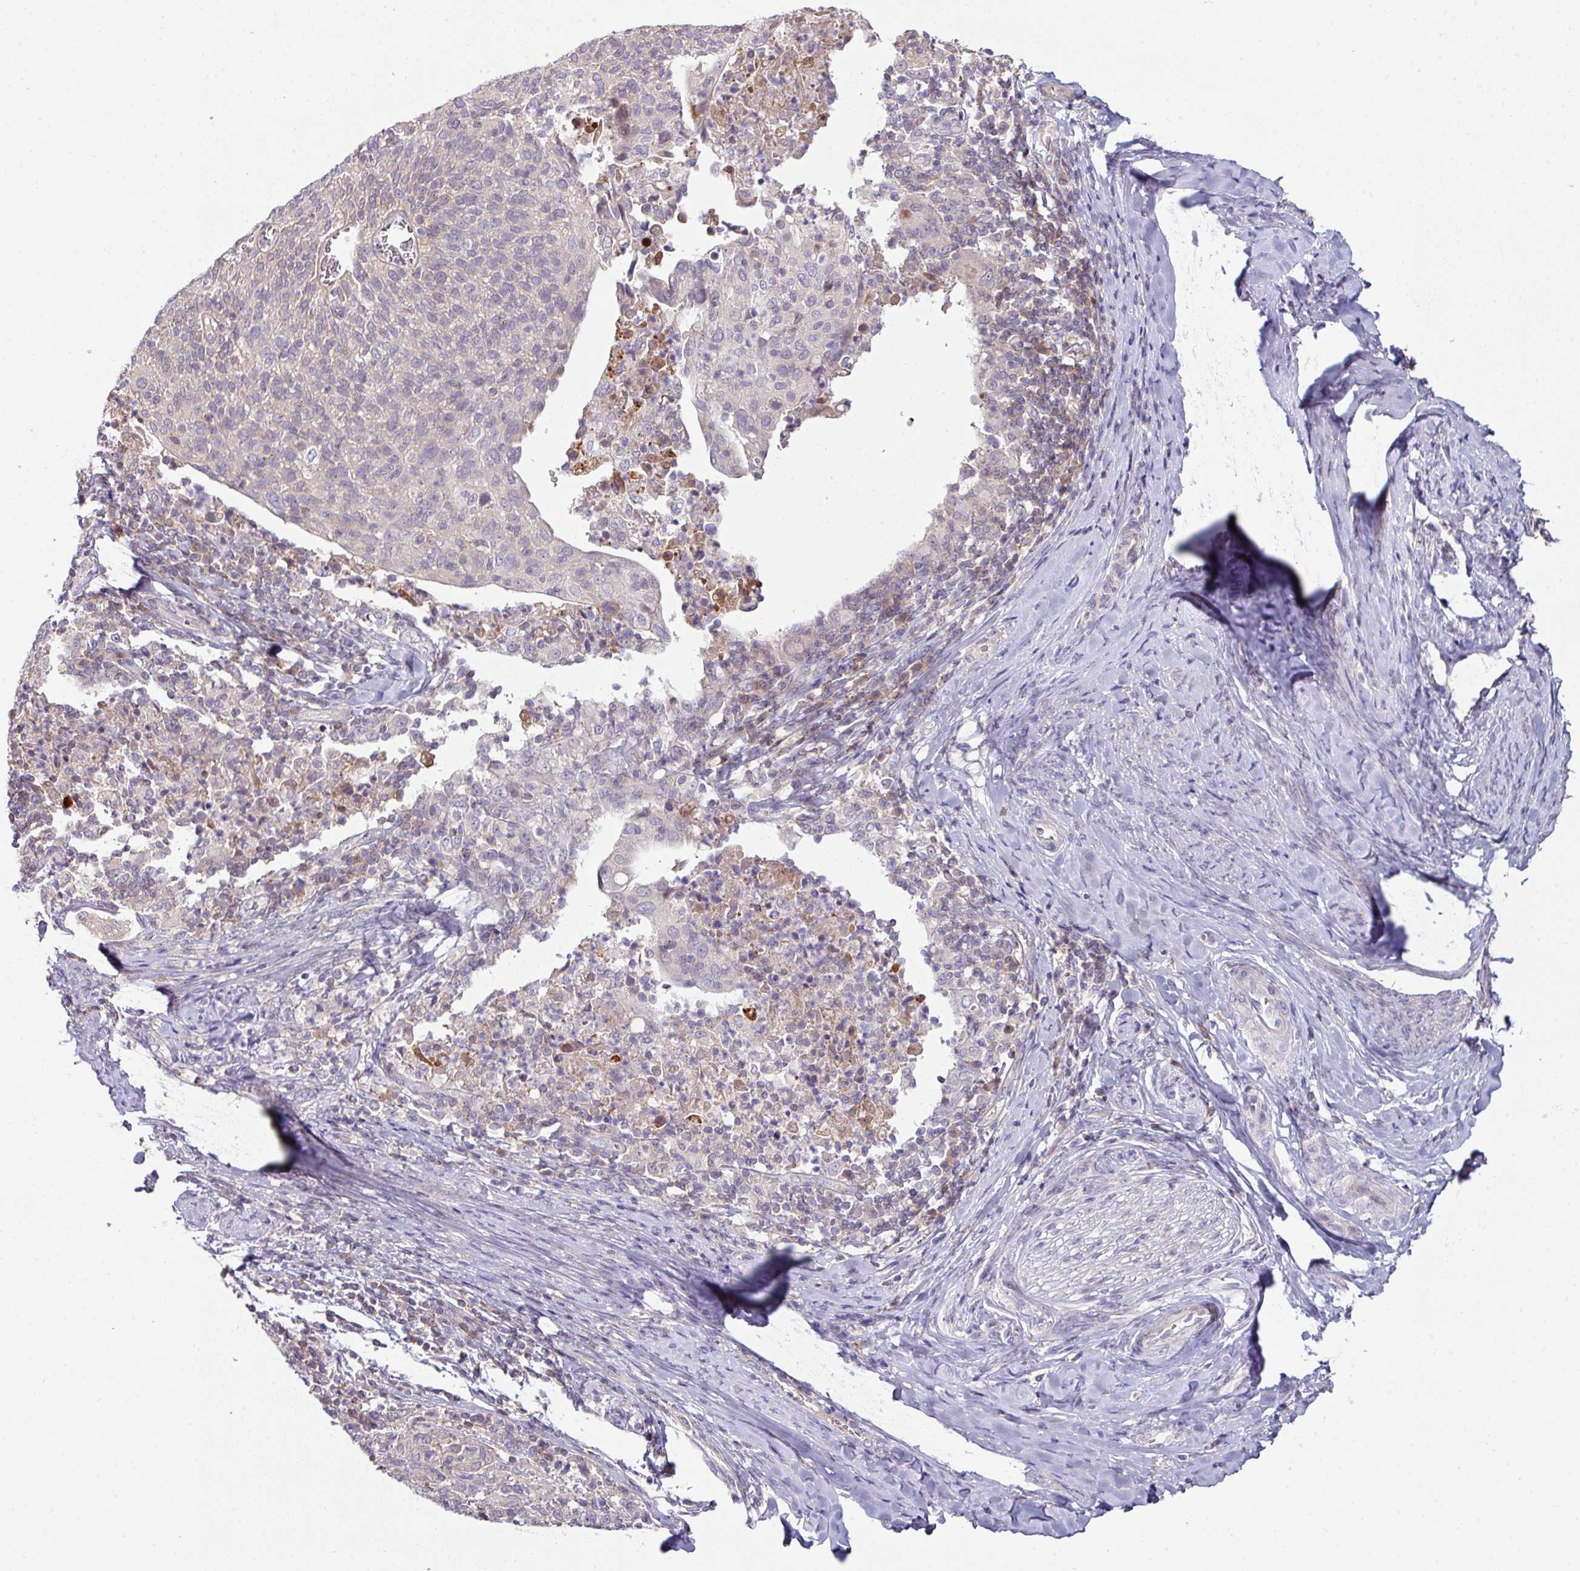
{"staining": {"intensity": "negative", "quantity": "none", "location": "none"}, "tissue": "cervical cancer", "cell_type": "Tumor cells", "image_type": "cancer", "snomed": [{"axis": "morphology", "description": "Squamous cell carcinoma, NOS"}, {"axis": "topography", "description": "Cervix"}], "caption": "Tumor cells are negative for protein expression in human cervical cancer.", "gene": "SLAMF6", "patient": {"sex": "female", "age": 52}}